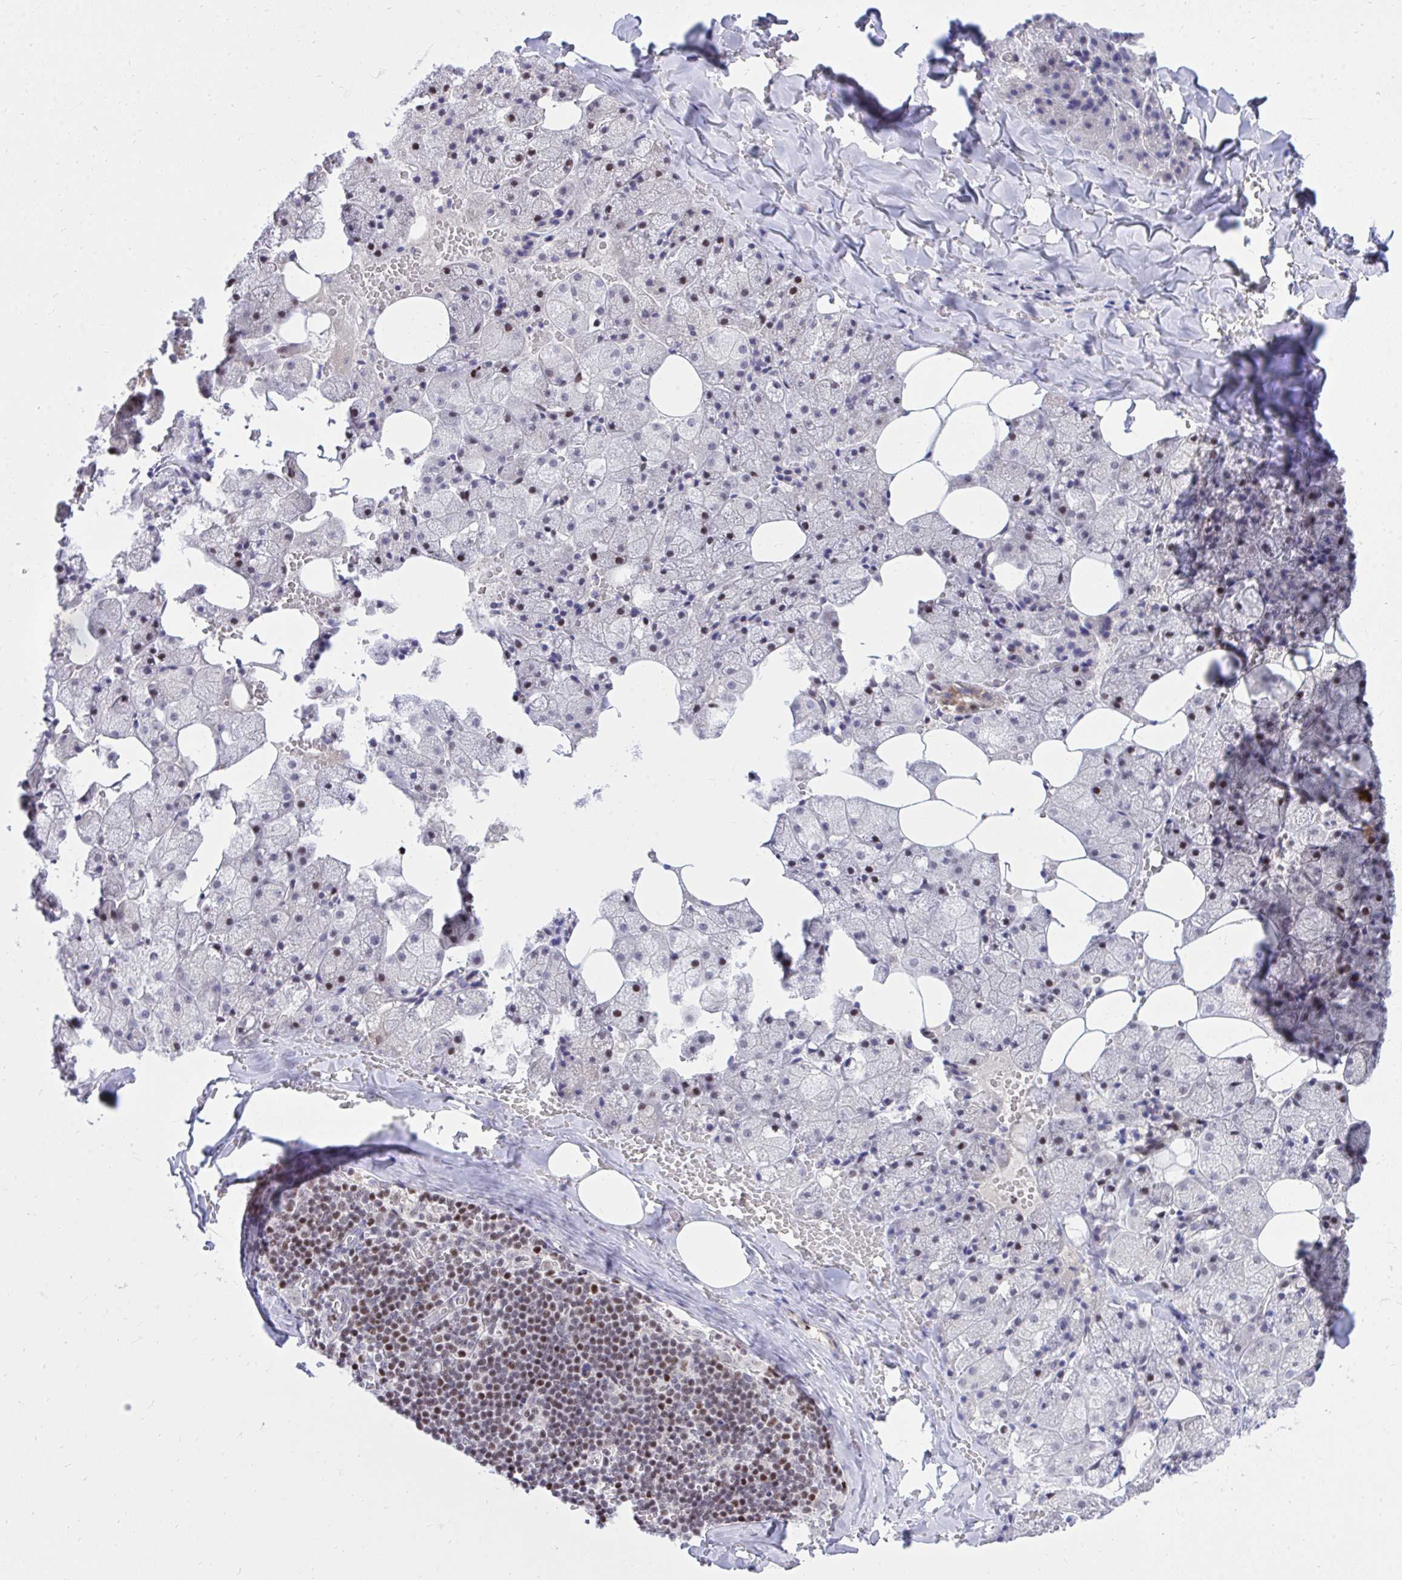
{"staining": {"intensity": "strong", "quantity": "25%-75%", "location": "nuclear"}, "tissue": "salivary gland", "cell_type": "Glandular cells", "image_type": "normal", "snomed": [{"axis": "morphology", "description": "Normal tissue, NOS"}, {"axis": "topography", "description": "Salivary gland"}, {"axis": "topography", "description": "Peripheral nerve tissue"}], "caption": "This photomicrograph displays normal salivary gland stained with immunohistochemistry to label a protein in brown. The nuclear of glandular cells show strong positivity for the protein. Nuclei are counter-stained blue.", "gene": "C14orf39", "patient": {"sex": "male", "age": 38}}